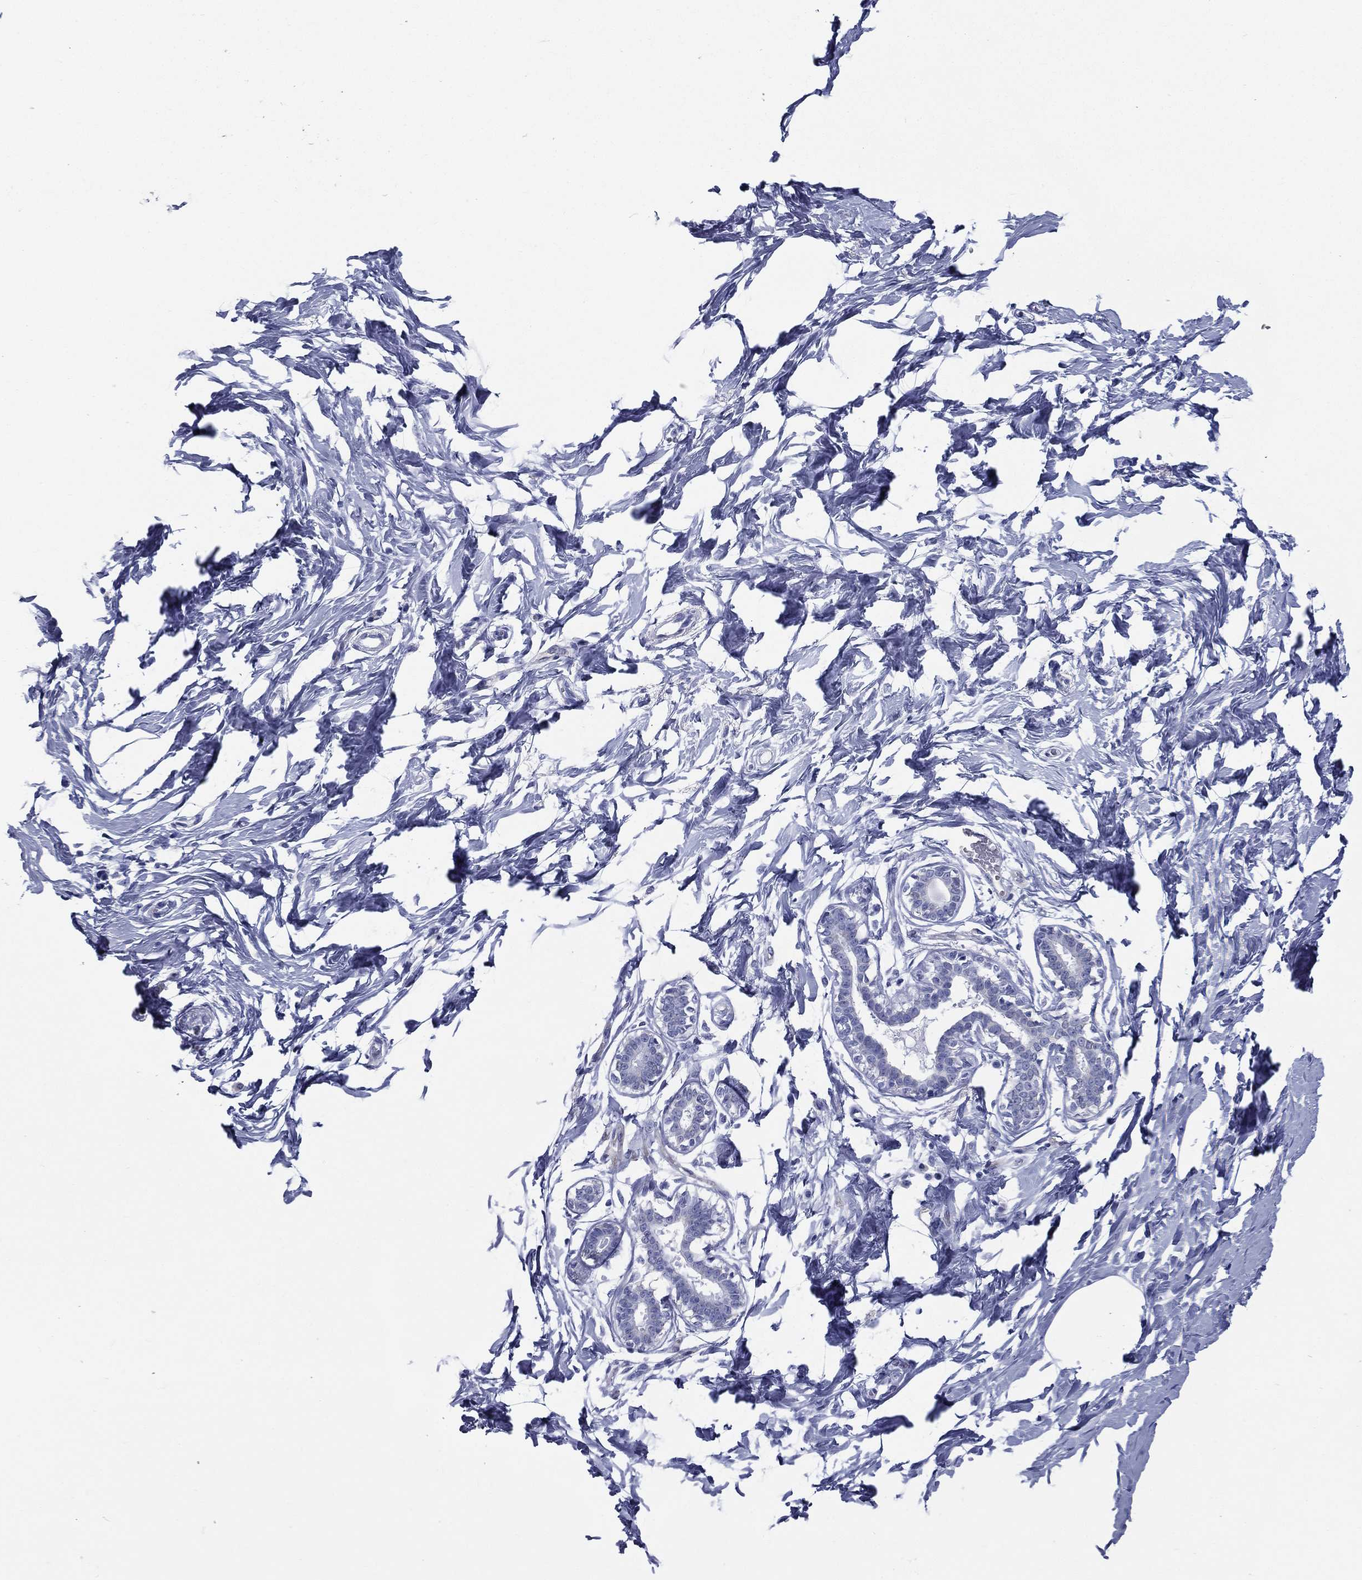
{"staining": {"intensity": "negative", "quantity": "none", "location": "none"}, "tissue": "breast", "cell_type": "Glandular cells", "image_type": "normal", "snomed": [{"axis": "morphology", "description": "Normal tissue, NOS"}, {"axis": "morphology", "description": "Lobular carcinoma, in situ"}, {"axis": "topography", "description": "Breast"}], "caption": "Immunohistochemistry photomicrograph of unremarkable breast: breast stained with DAB displays no significant protein expression in glandular cells.", "gene": "RSPH4A", "patient": {"sex": "female", "age": 35}}